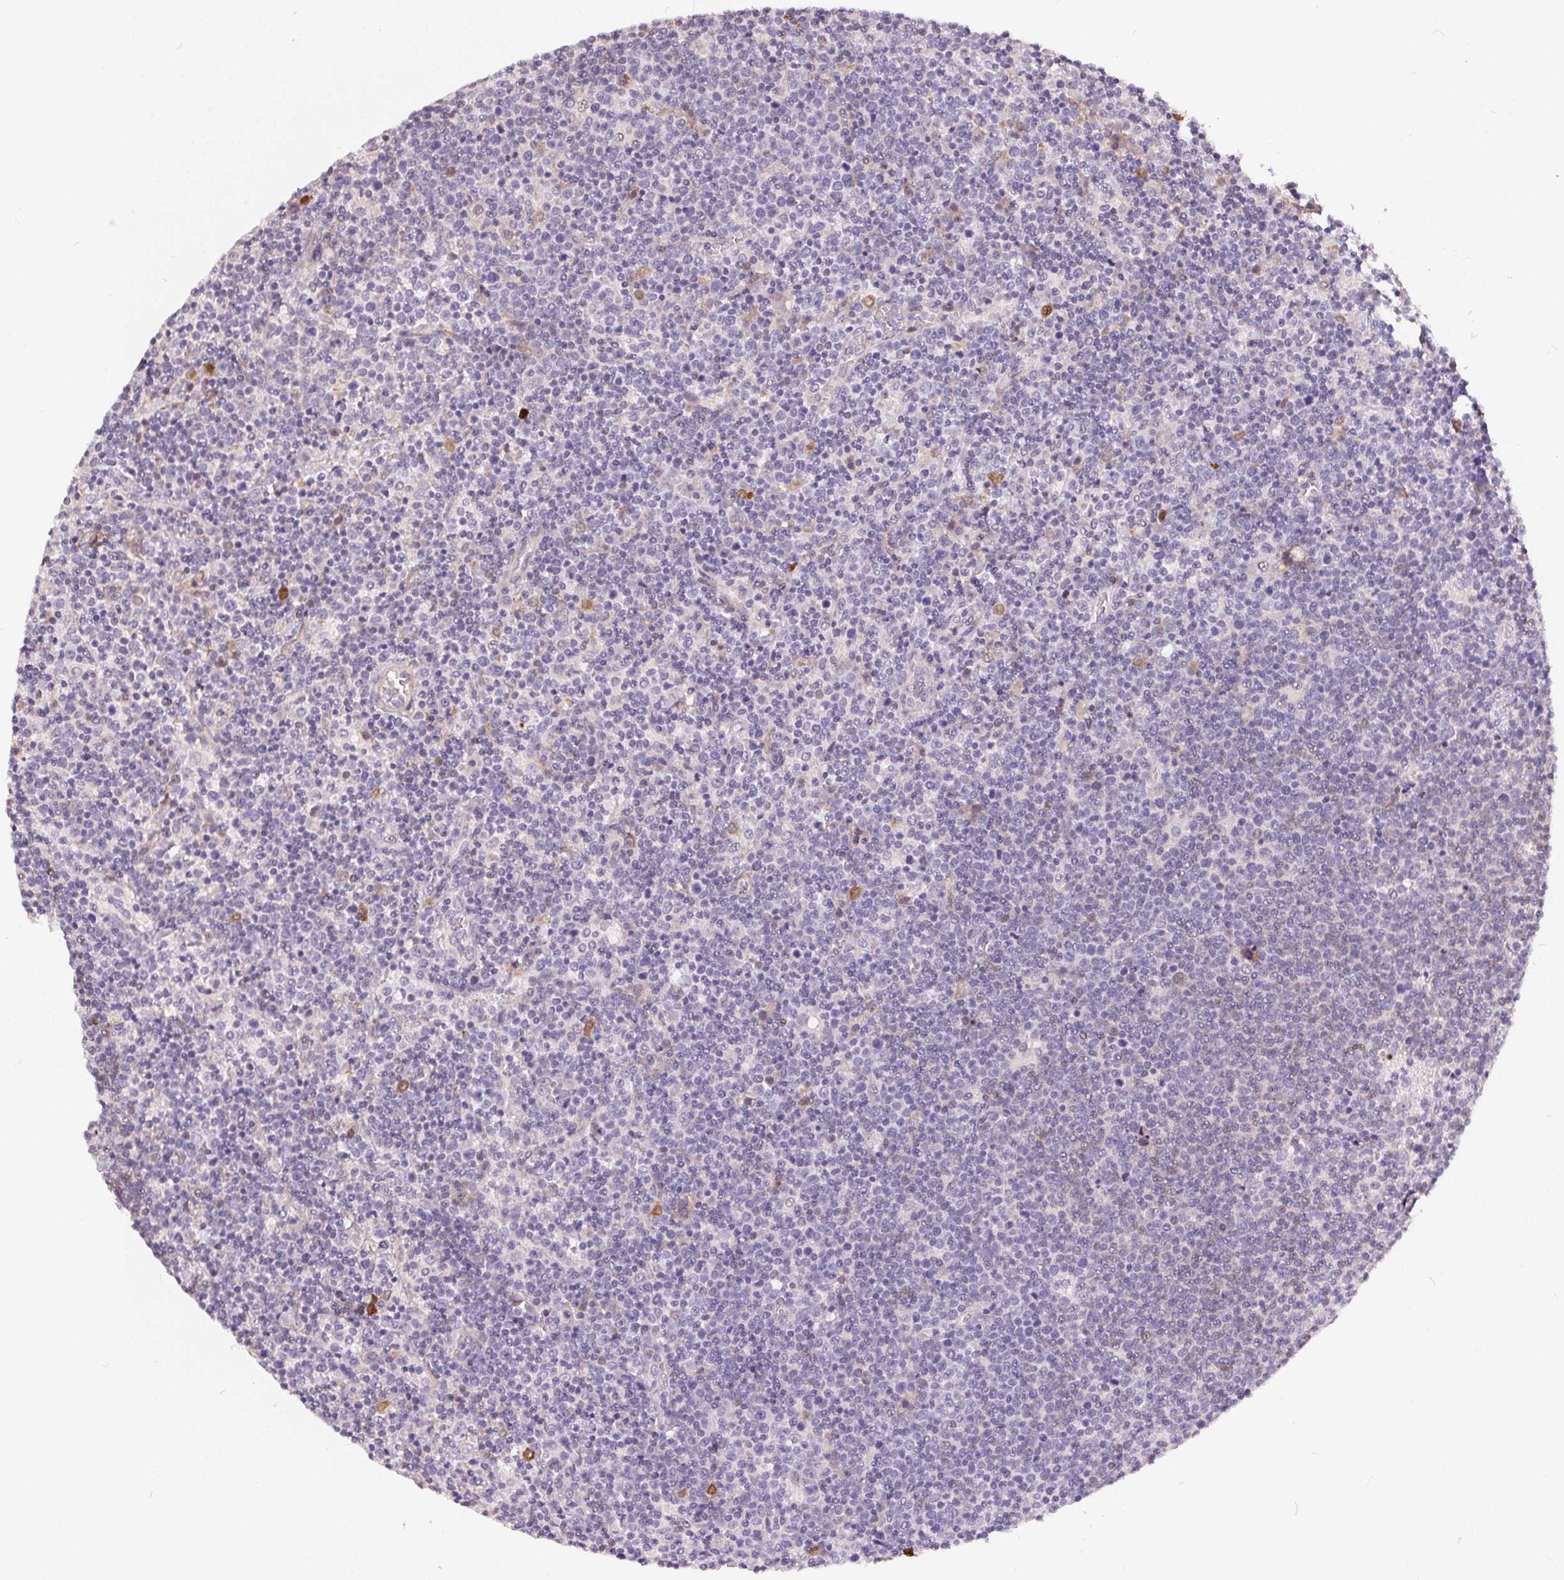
{"staining": {"intensity": "negative", "quantity": "none", "location": "none"}, "tissue": "lymphoma", "cell_type": "Tumor cells", "image_type": "cancer", "snomed": [{"axis": "morphology", "description": "Malignant lymphoma, non-Hodgkin's type, High grade"}, {"axis": "topography", "description": "Lymph node"}], "caption": "This image is of high-grade malignant lymphoma, non-Hodgkin's type stained with immunohistochemistry to label a protein in brown with the nuclei are counter-stained blue. There is no expression in tumor cells. (DAB immunohistochemistry visualized using brightfield microscopy, high magnification).", "gene": "UNC13B", "patient": {"sex": "male", "age": 61}}